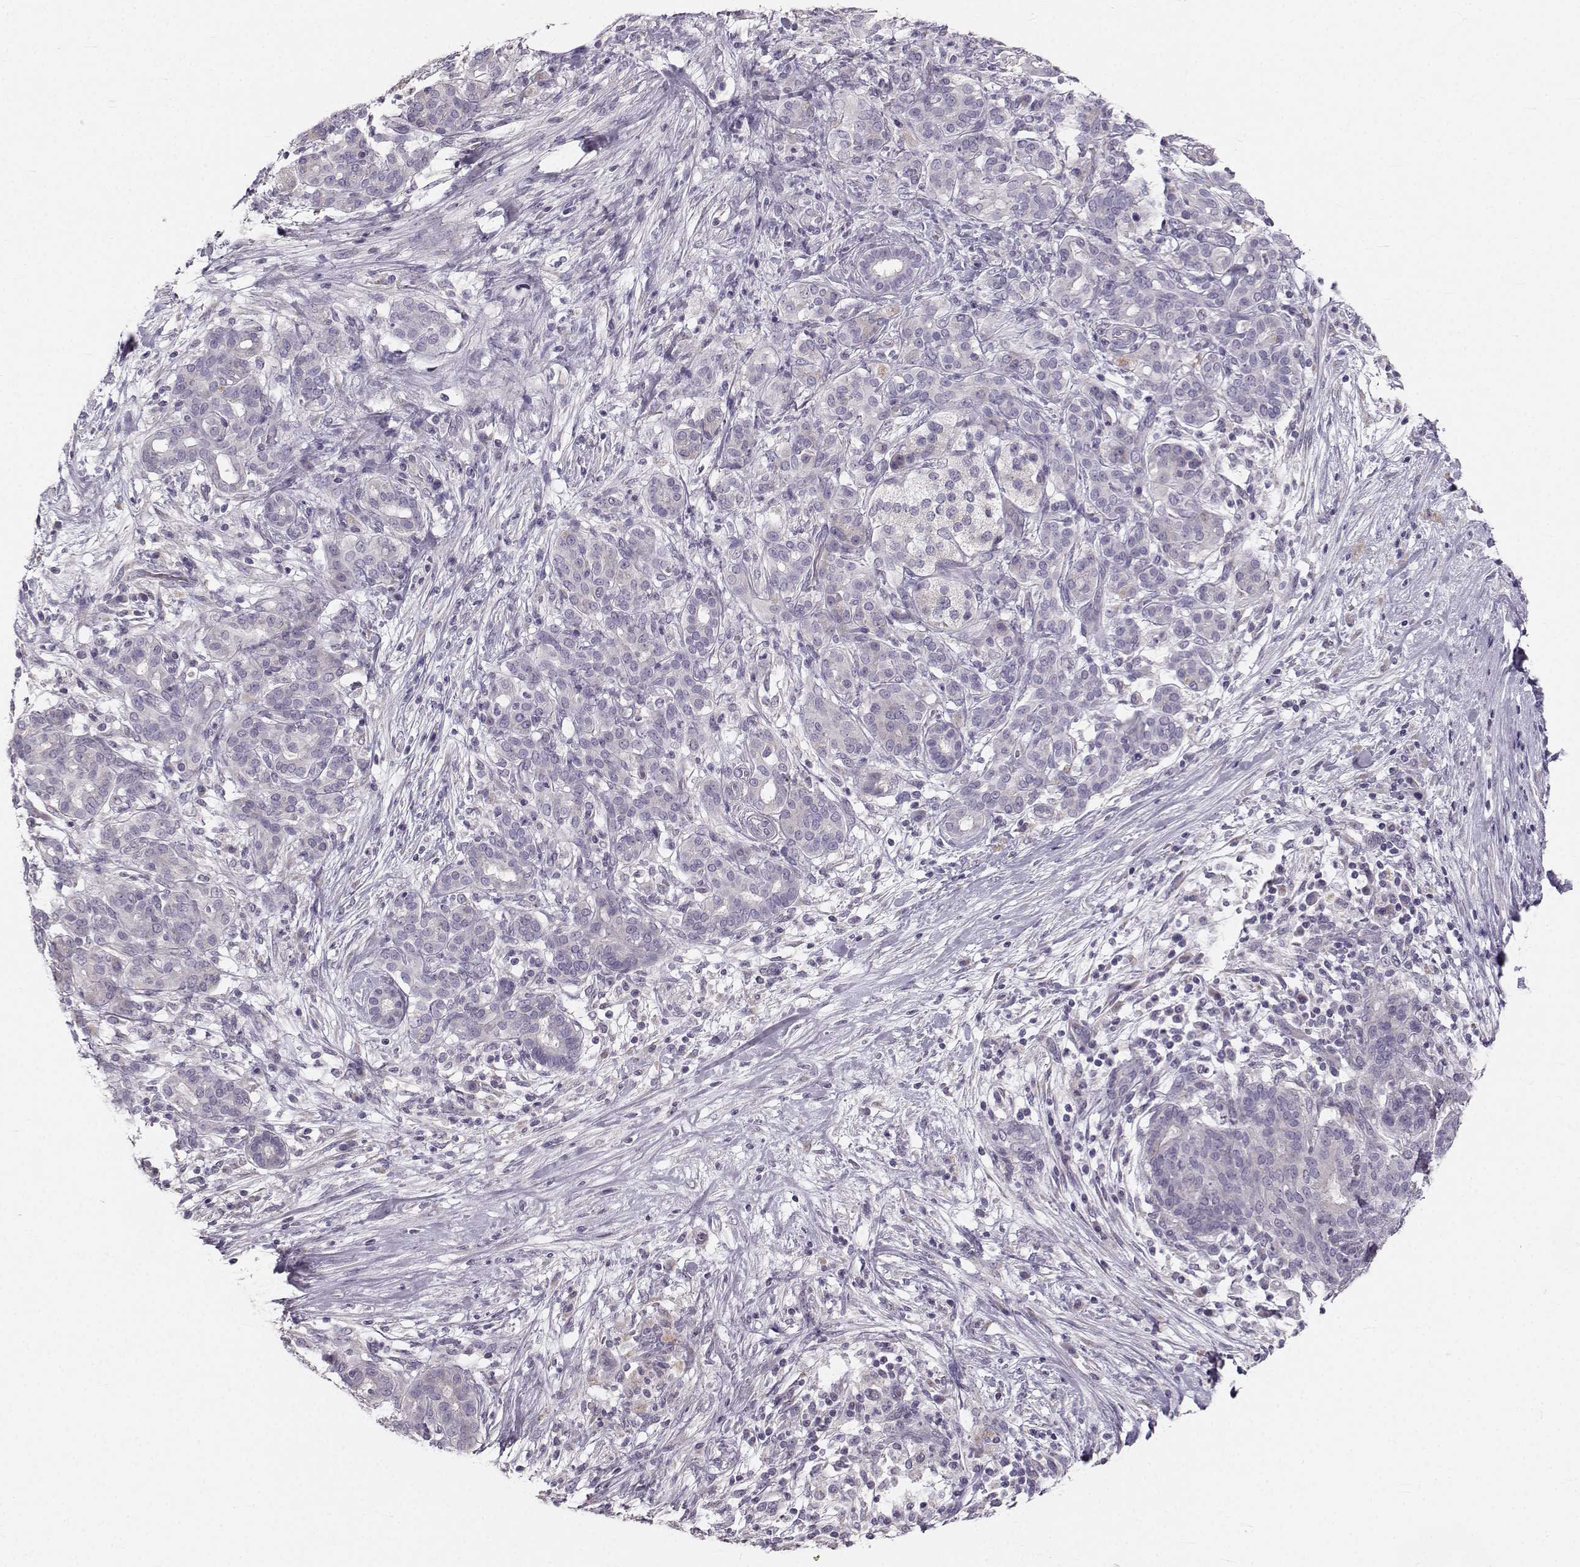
{"staining": {"intensity": "negative", "quantity": "none", "location": "none"}, "tissue": "pancreatic cancer", "cell_type": "Tumor cells", "image_type": "cancer", "snomed": [{"axis": "morphology", "description": "Adenocarcinoma, NOS"}, {"axis": "topography", "description": "Pancreas"}], "caption": "Image shows no significant protein expression in tumor cells of pancreatic cancer.", "gene": "OIP5", "patient": {"sex": "male", "age": 44}}